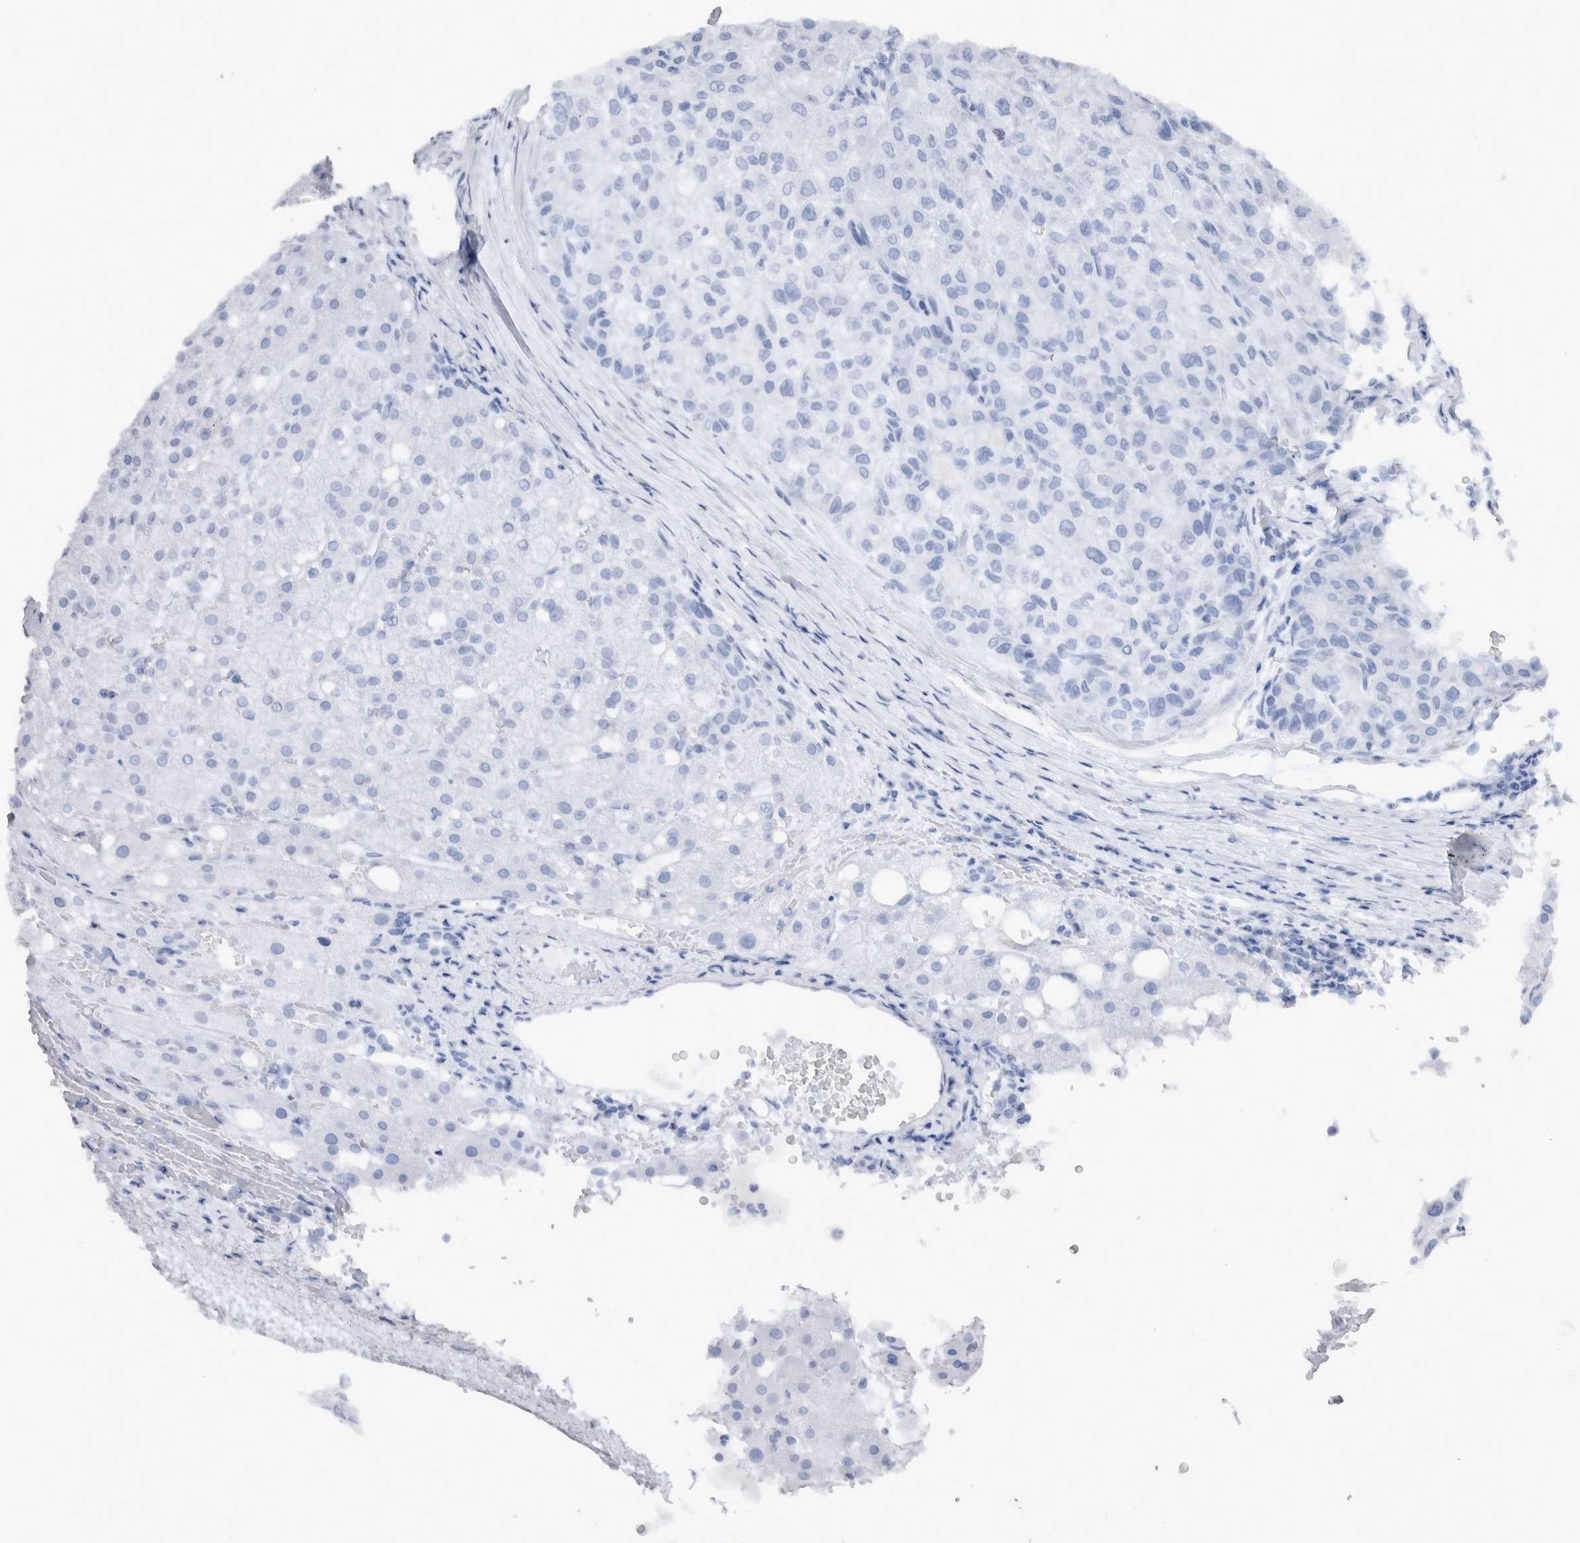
{"staining": {"intensity": "negative", "quantity": "none", "location": "none"}, "tissue": "liver cancer", "cell_type": "Tumor cells", "image_type": "cancer", "snomed": [{"axis": "morphology", "description": "Carcinoma, Hepatocellular, NOS"}, {"axis": "topography", "description": "Liver"}], "caption": "Human liver hepatocellular carcinoma stained for a protein using immunohistochemistry displays no positivity in tumor cells.", "gene": "IL17RC", "patient": {"sex": "male", "age": 80}}